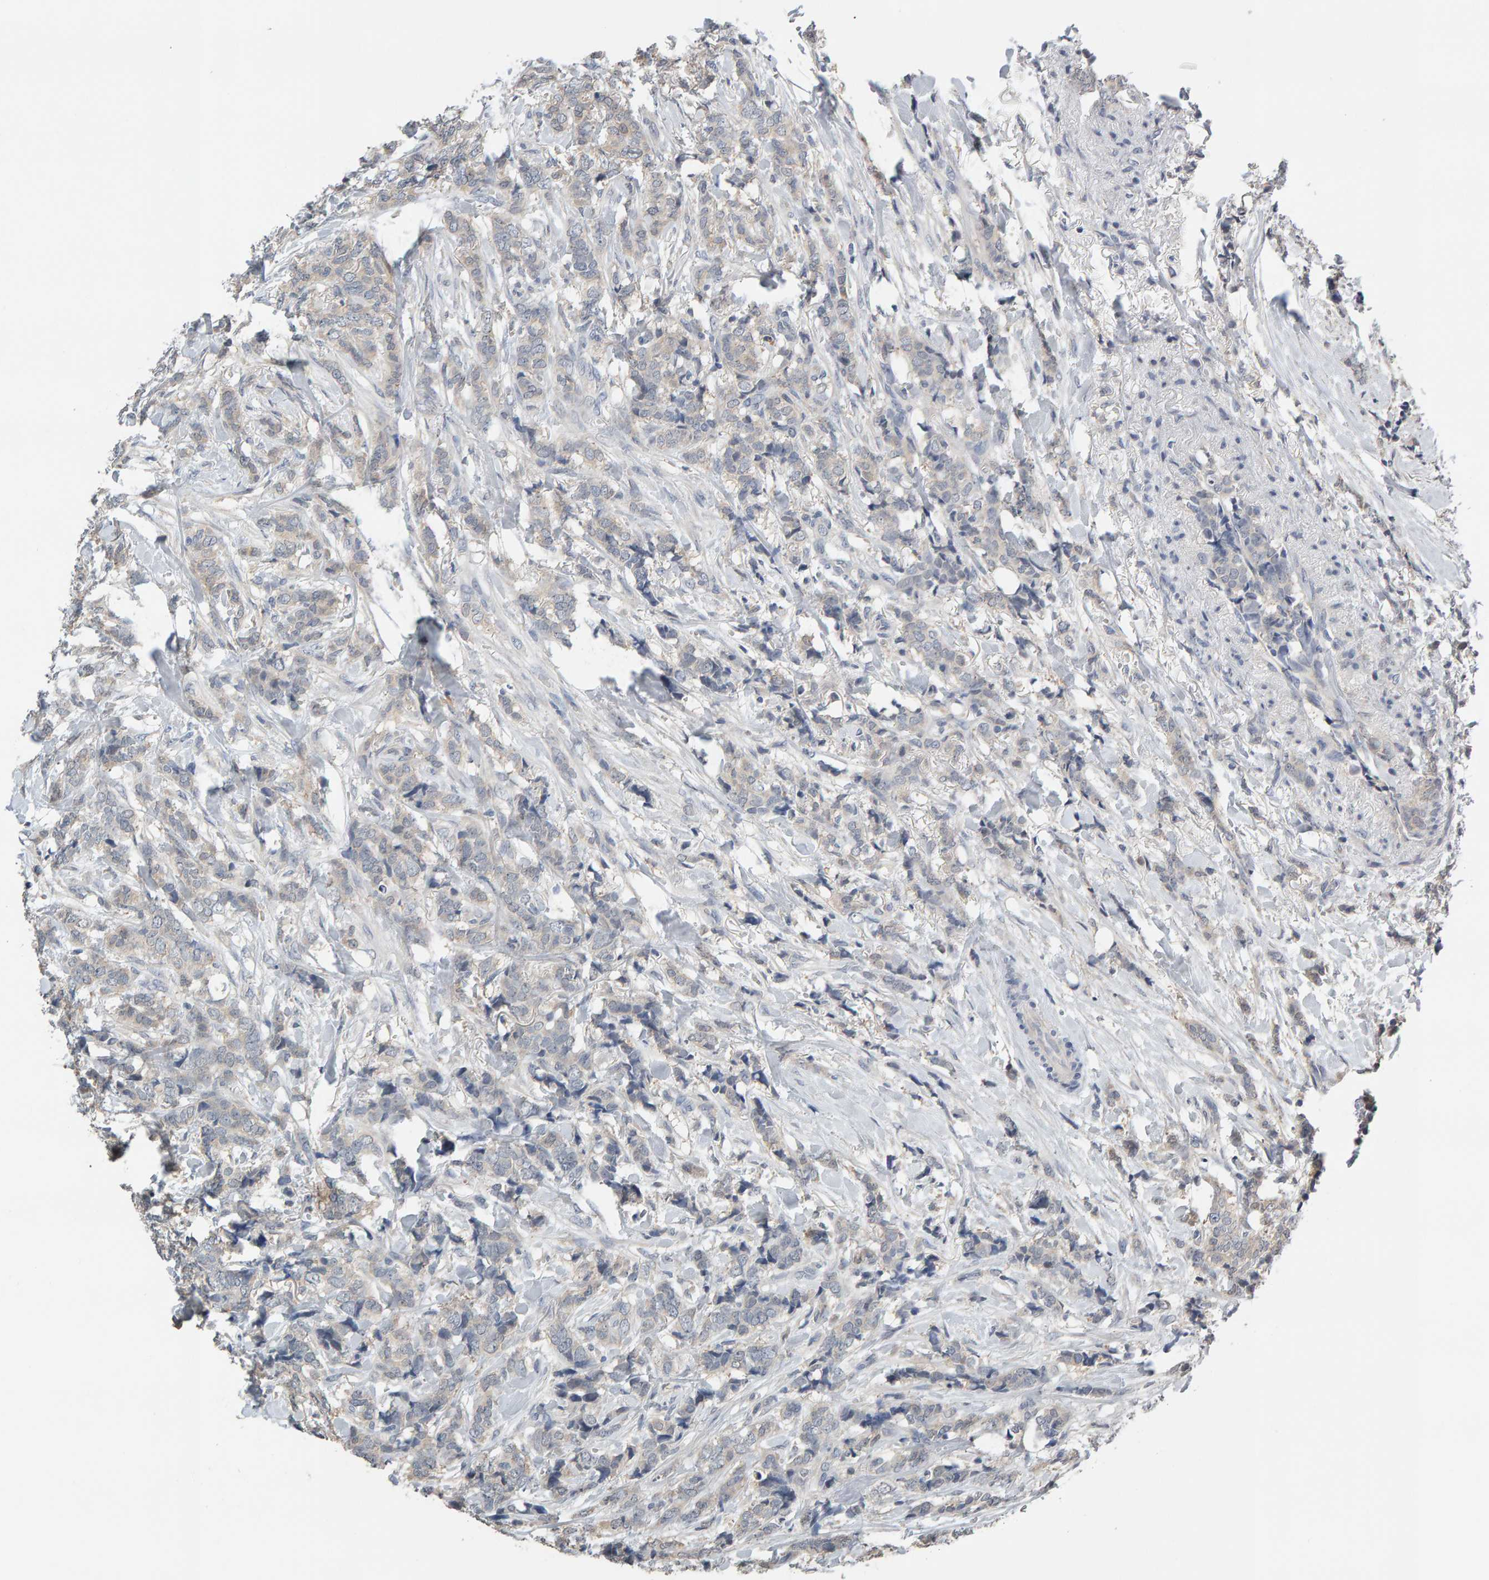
{"staining": {"intensity": "negative", "quantity": "none", "location": "none"}, "tissue": "breast cancer", "cell_type": "Tumor cells", "image_type": "cancer", "snomed": [{"axis": "morphology", "description": "Lobular carcinoma"}, {"axis": "topography", "description": "Skin"}, {"axis": "topography", "description": "Breast"}], "caption": "IHC micrograph of lobular carcinoma (breast) stained for a protein (brown), which demonstrates no positivity in tumor cells.", "gene": "GFUS", "patient": {"sex": "female", "age": 46}}